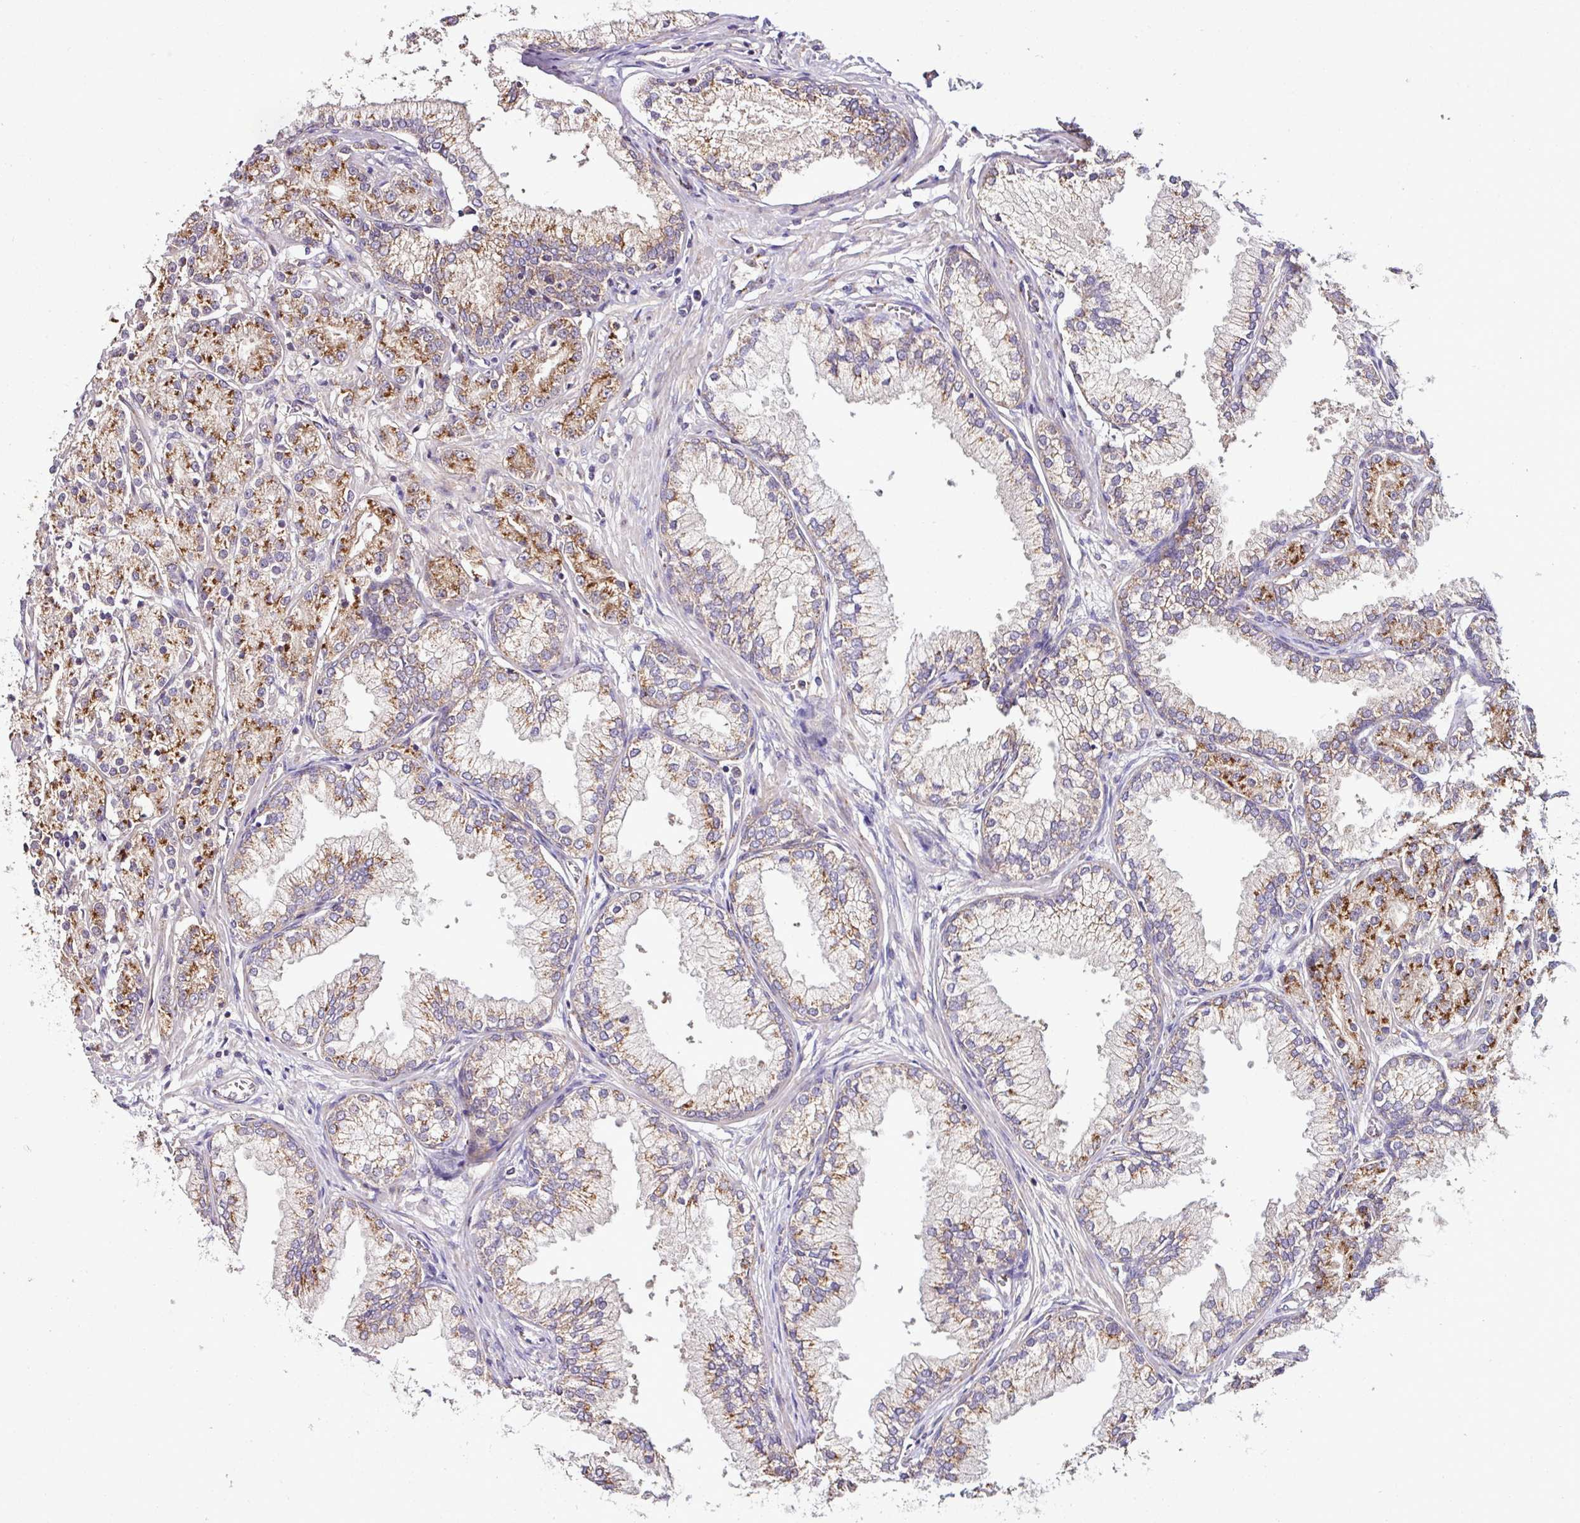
{"staining": {"intensity": "moderate", "quantity": ">75%", "location": "cytoplasmic/membranous"}, "tissue": "prostate cancer", "cell_type": "Tumor cells", "image_type": "cancer", "snomed": [{"axis": "morphology", "description": "Adenocarcinoma, High grade"}, {"axis": "topography", "description": "Prostate"}], "caption": "Tumor cells demonstrate moderate cytoplasmic/membranous expression in about >75% of cells in prostate high-grade adenocarcinoma.", "gene": "CPD", "patient": {"sex": "male", "age": 69}}